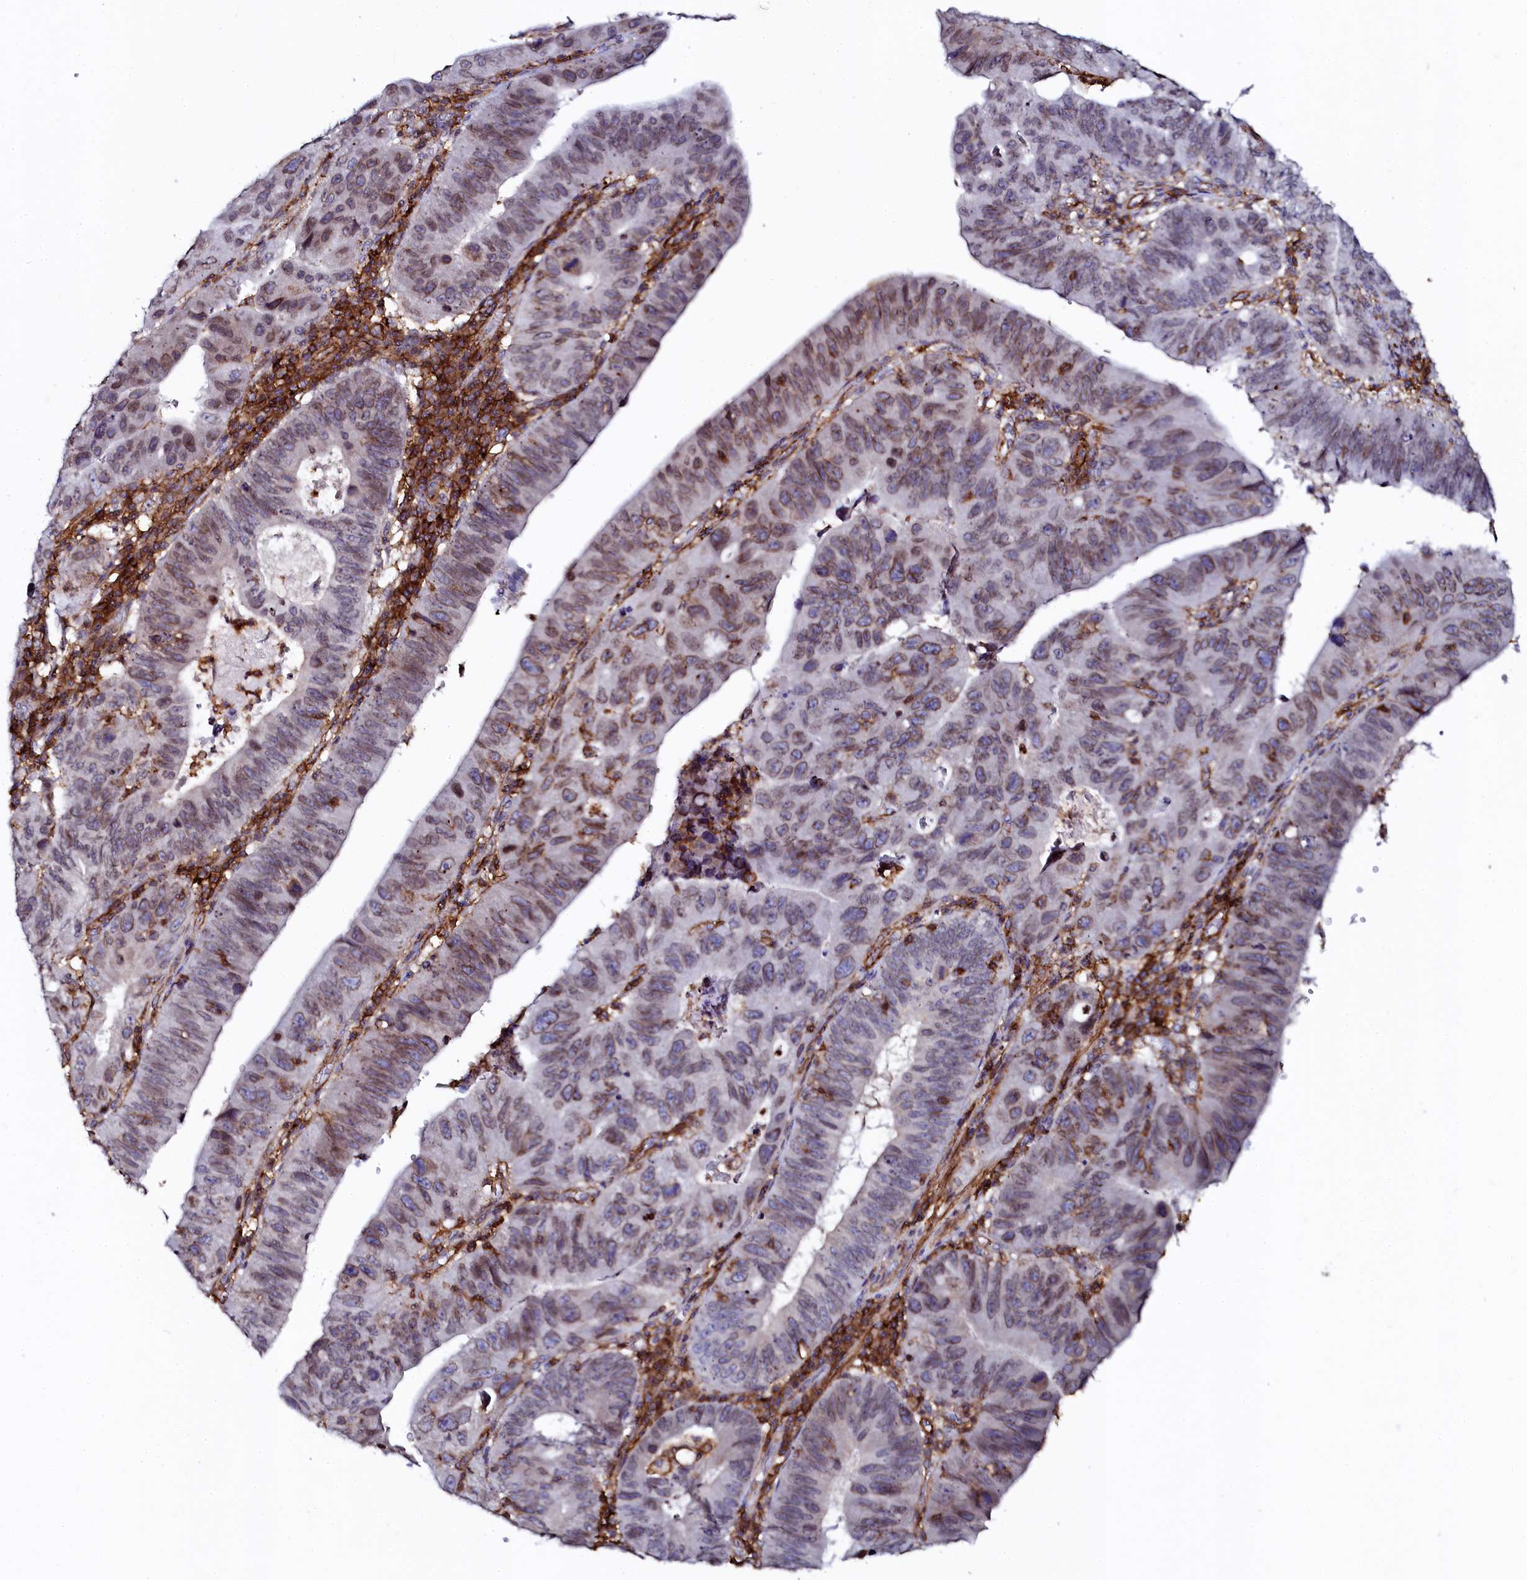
{"staining": {"intensity": "moderate", "quantity": "25%-75%", "location": "cytoplasmic/membranous,nuclear"}, "tissue": "stomach cancer", "cell_type": "Tumor cells", "image_type": "cancer", "snomed": [{"axis": "morphology", "description": "Adenocarcinoma, NOS"}, {"axis": "topography", "description": "Stomach"}], "caption": "IHC (DAB (3,3'-diaminobenzidine)) staining of stomach adenocarcinoma exhibits moderate cytoplasmic/membranous and nuclear protein staining in approximately 25%-75% of tumor cells.", "gene": "AAAS", "patient": {"sex": "male", "age": 59}}